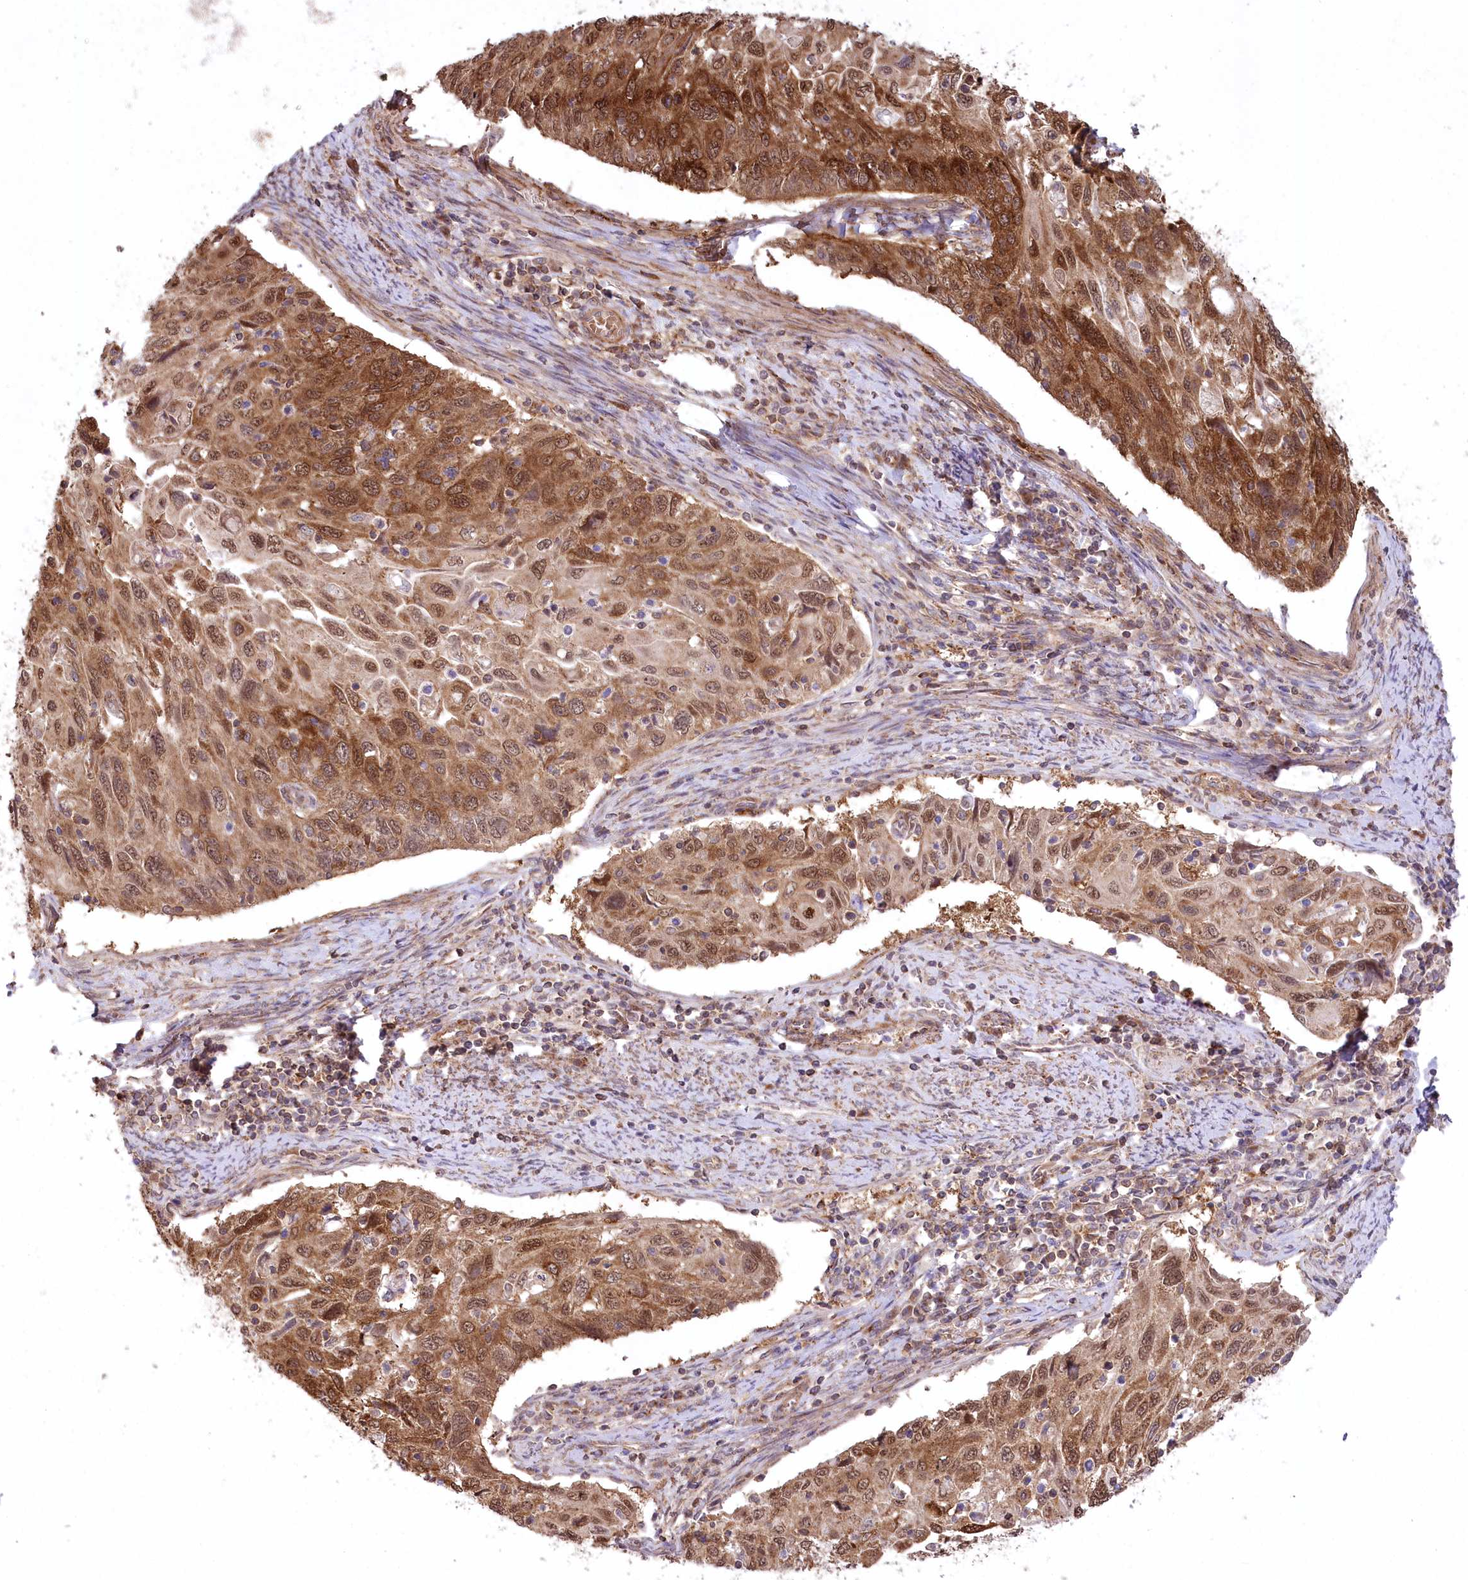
{"staining": {"intensity": "moderate", "quantity": ">75%", "location": "cytoplasmic/membranous,nuclear"}, "tissue": "cervical cancer", "cell_type": "Tumor cells", "image_type": "cancer", "snomed": [{"axis": "morphology", "description": "Squamous cell carcinoma, NOS"}, {"axis": "topography", "description": "Cervix"}], "caption": "IHC (DAB (3,3'-diaminobenzidine)) staining of human squamous cell carcinoma (cervical) demonstrates moderate cytoplasmic/membranous and nuclear protein expression in approximately >75% of tumor cells.", "gene": "CCDC91", "patient": {"sex": "female", "age": 70}}